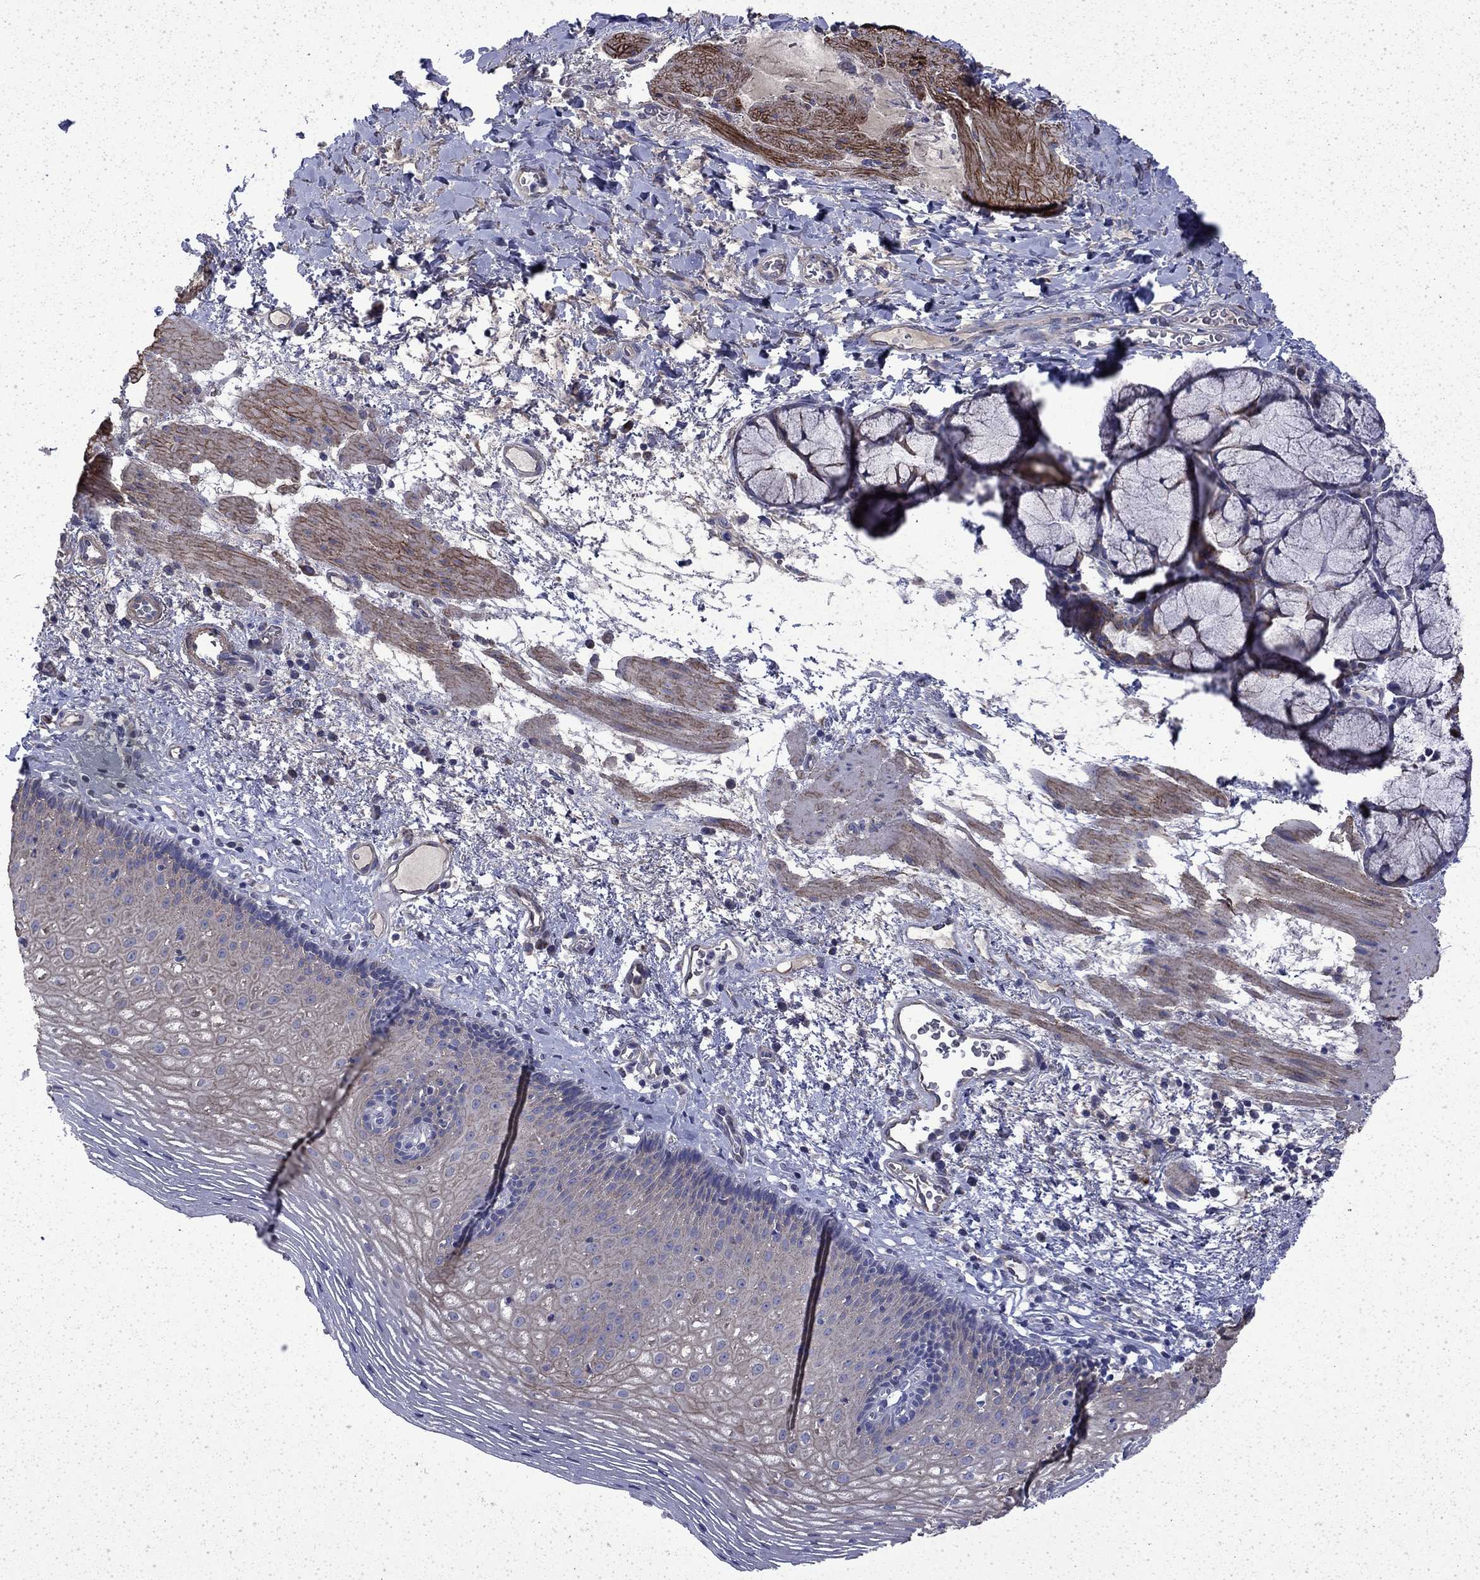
{"staining": {"intensity": "weak", "quantity": "25%-75%", "location": "cytoplasmic/membranous"}, "tissue": "esophagus", "cell_type": "Squamous epithelial cells", "image_type": "normal", "snomed": [{"axis": "morphology", "description": "Normal tissue, NOS"}, {"axis": "topography", "description": "Esophagus"}], "caption": "The micrograph shows staining of normal esophagus, revealing weak cytoplasmic/membranous protein positivity (brown color) within squamous epithelial cells.", "gene": "DTNA", "patient": {"sex": "male", "age": 76}}